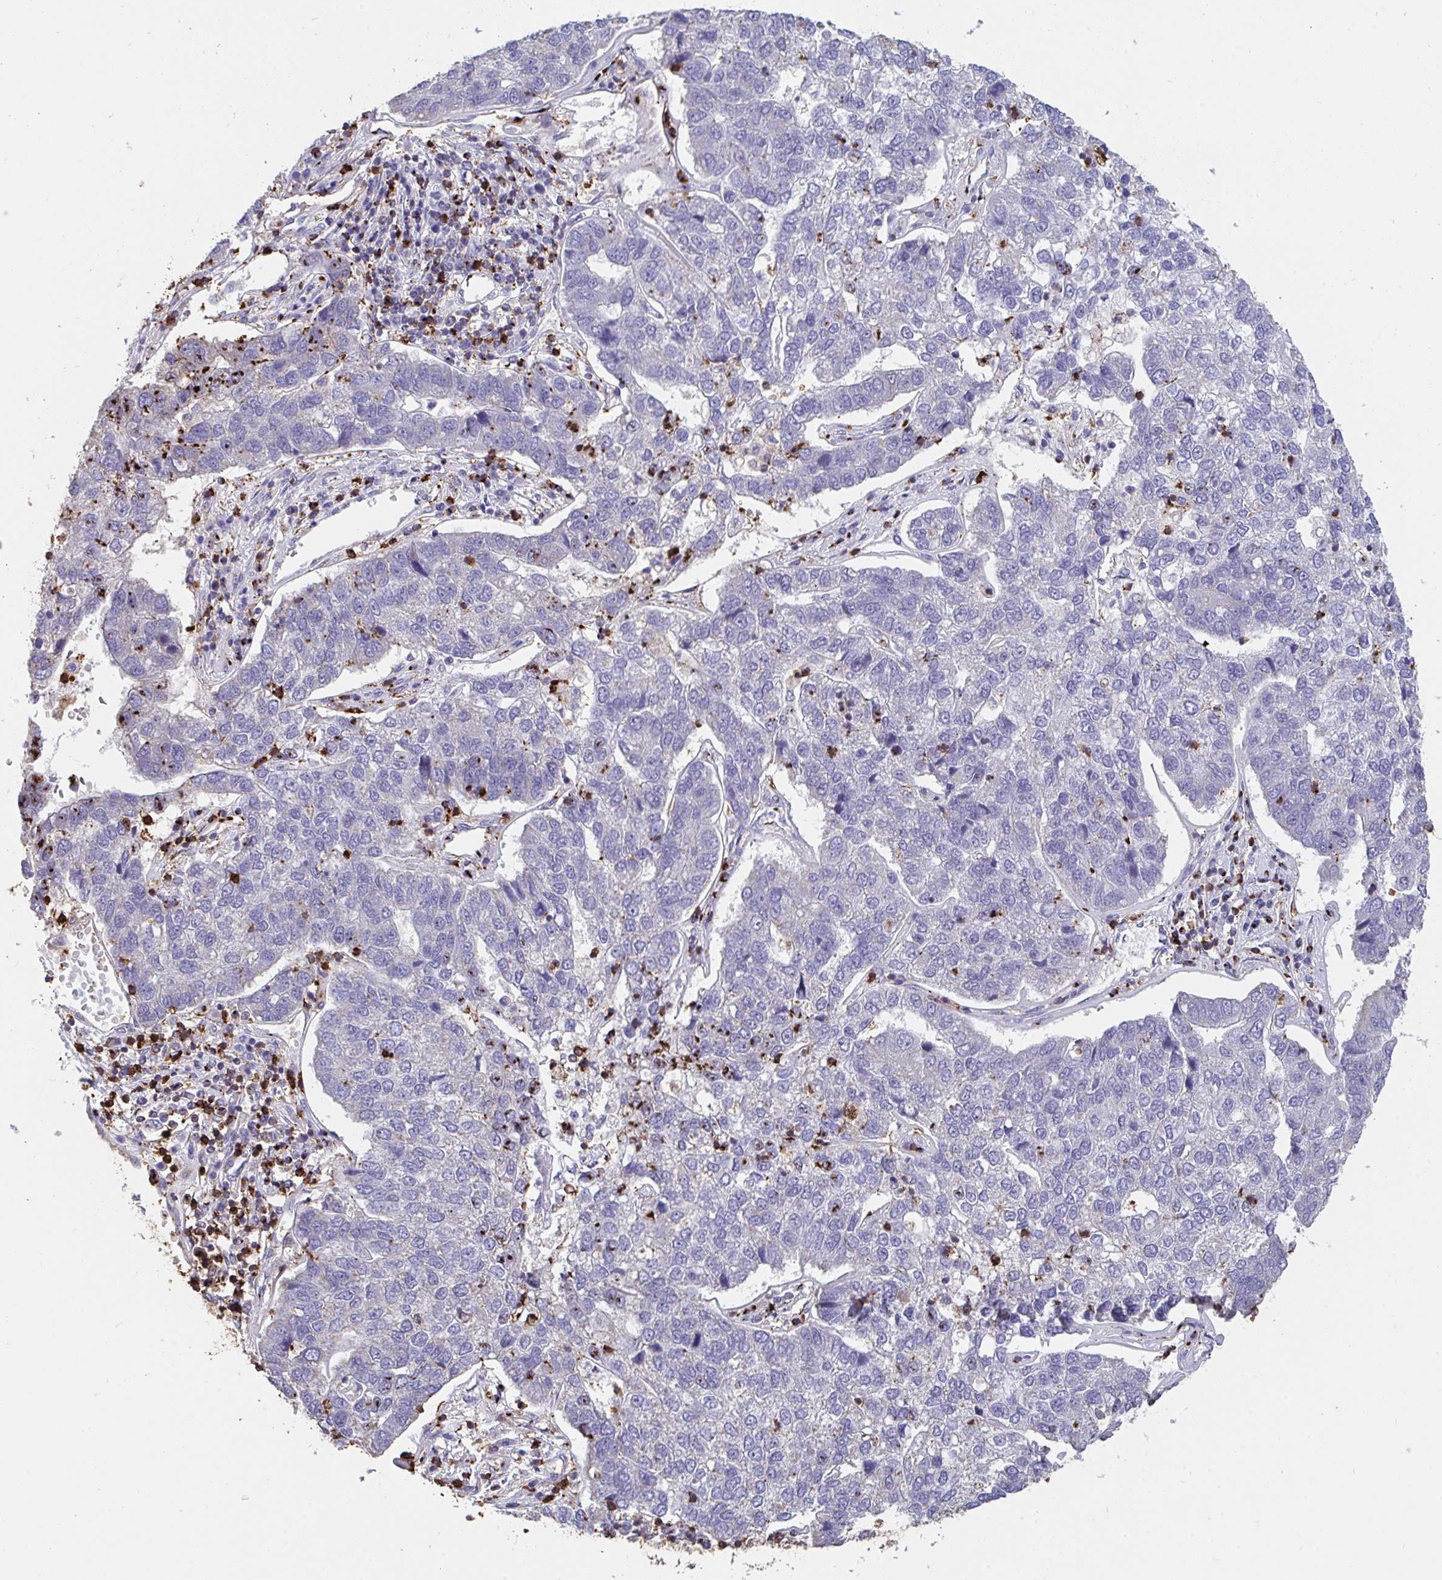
{"staining": {"intensity": "negative", "quantity": "none", "location": "none"}, "tissue": "pancreatic cancer", "cell_type": "Tumor cells", "image_type": "cancer", "snomed": [{"axis": "morphology", "description": "Adenocarcinoma, NOS"}, {"axis": "topography", "description": "Pancreas"}], "caption": "The histopathology image exhibits no staining of tumor cells in pancreatic adenocarcinoma.", "gene": "CFL1", "patient": {"sex": "female", "age": 61}}